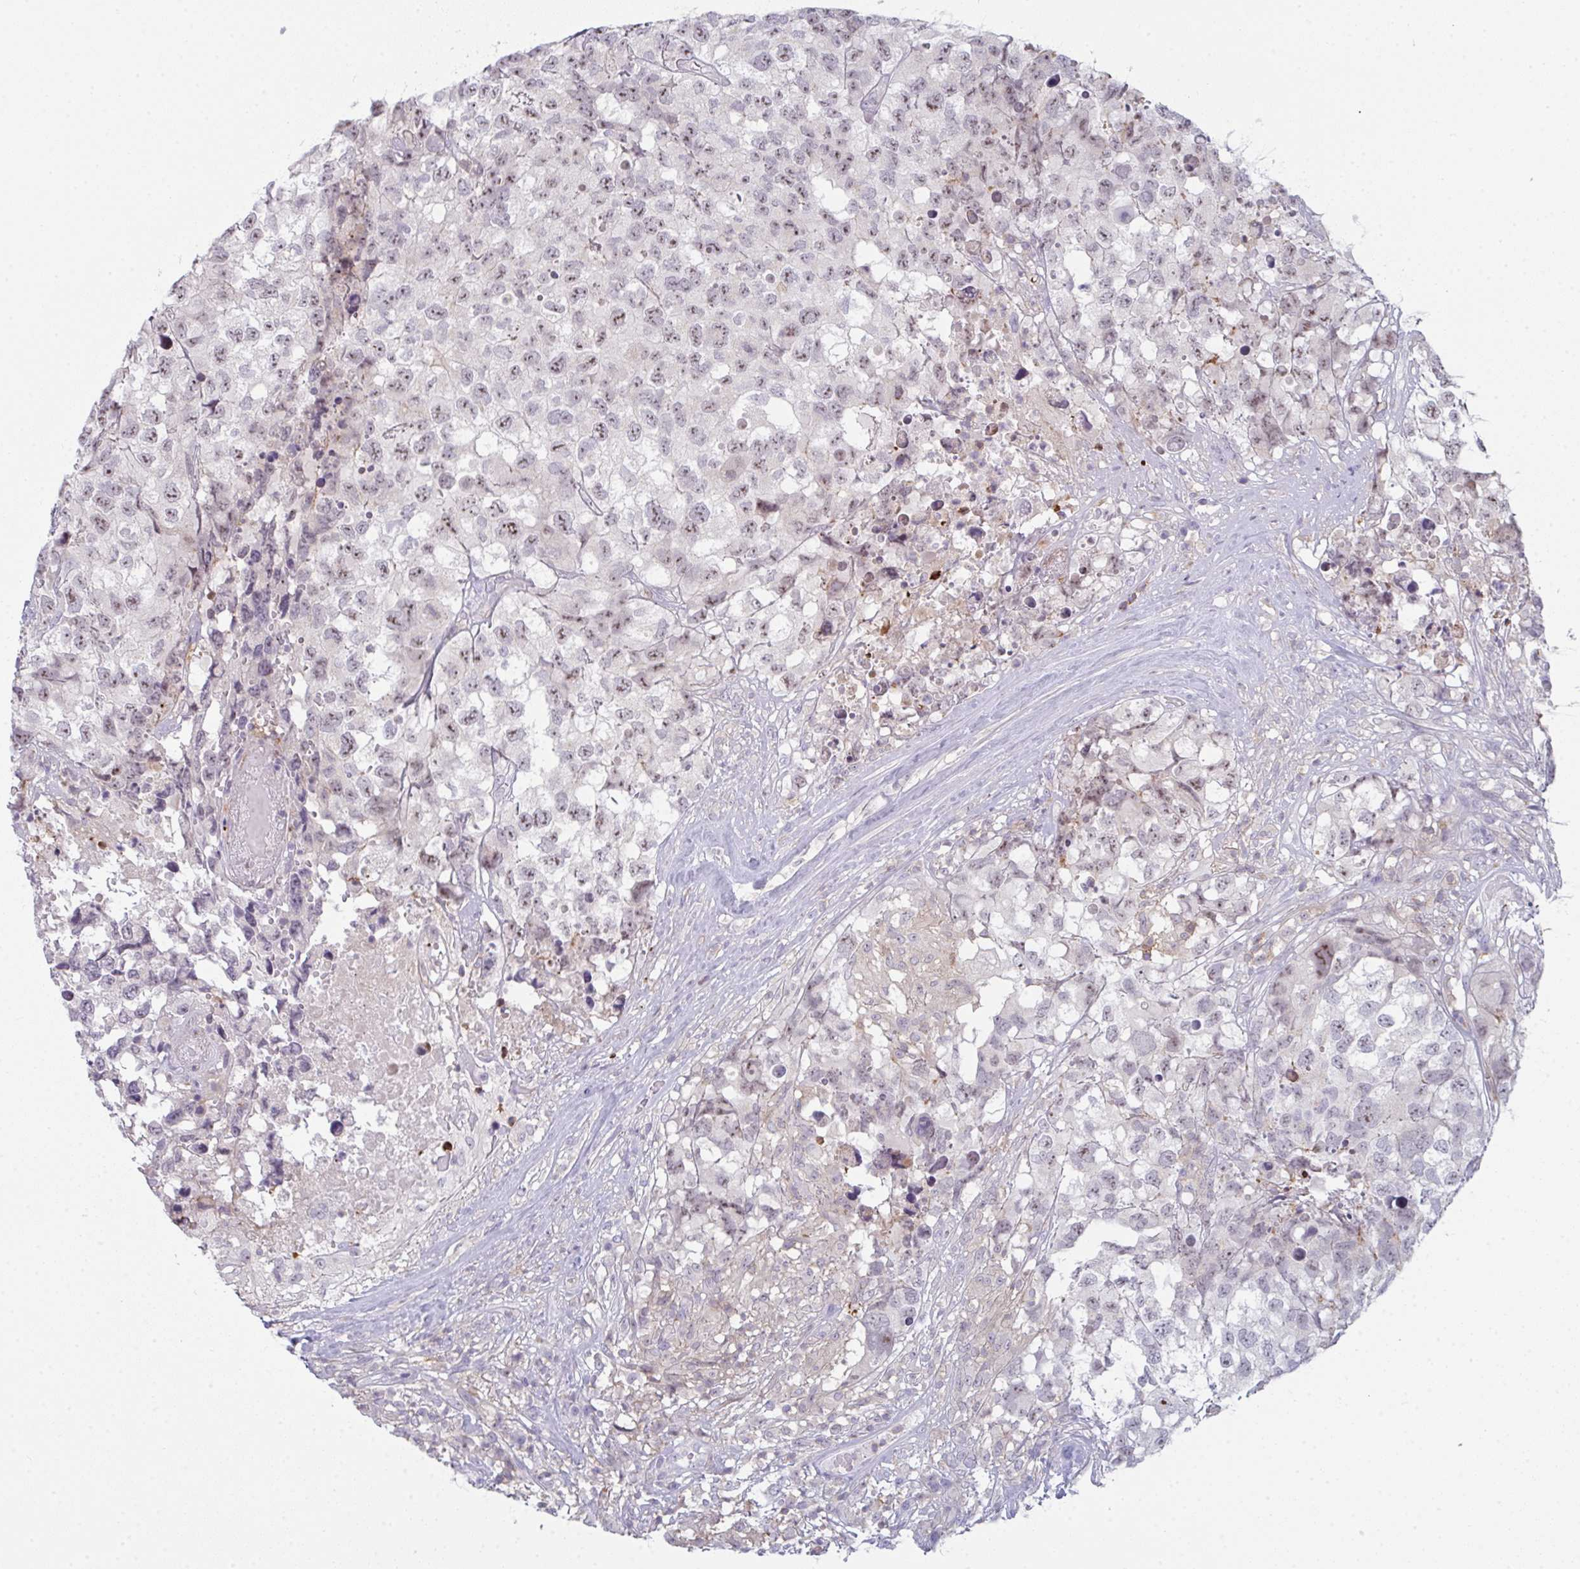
{"staining": {"intensity": "weak", "quantity": "25%-75%", "location": "nuclear"}, "tissue": "testis cancer", "cell_type": "Tumor cells", "image_type": "cancer", "snomed": [{"axis": "morphology", "description": "Carcinoma, Embryonal, NOS"}, {"axis": "topography", "description": "Testis"}], "caption": "Testis embryonal carcinoma was stained to show a protein in brown. There is low levels of weak nuclear expression in approximately 25%-75% of tumor cells.", "gene": "CD80", "patient": {"sex": "male", "age": 83}}